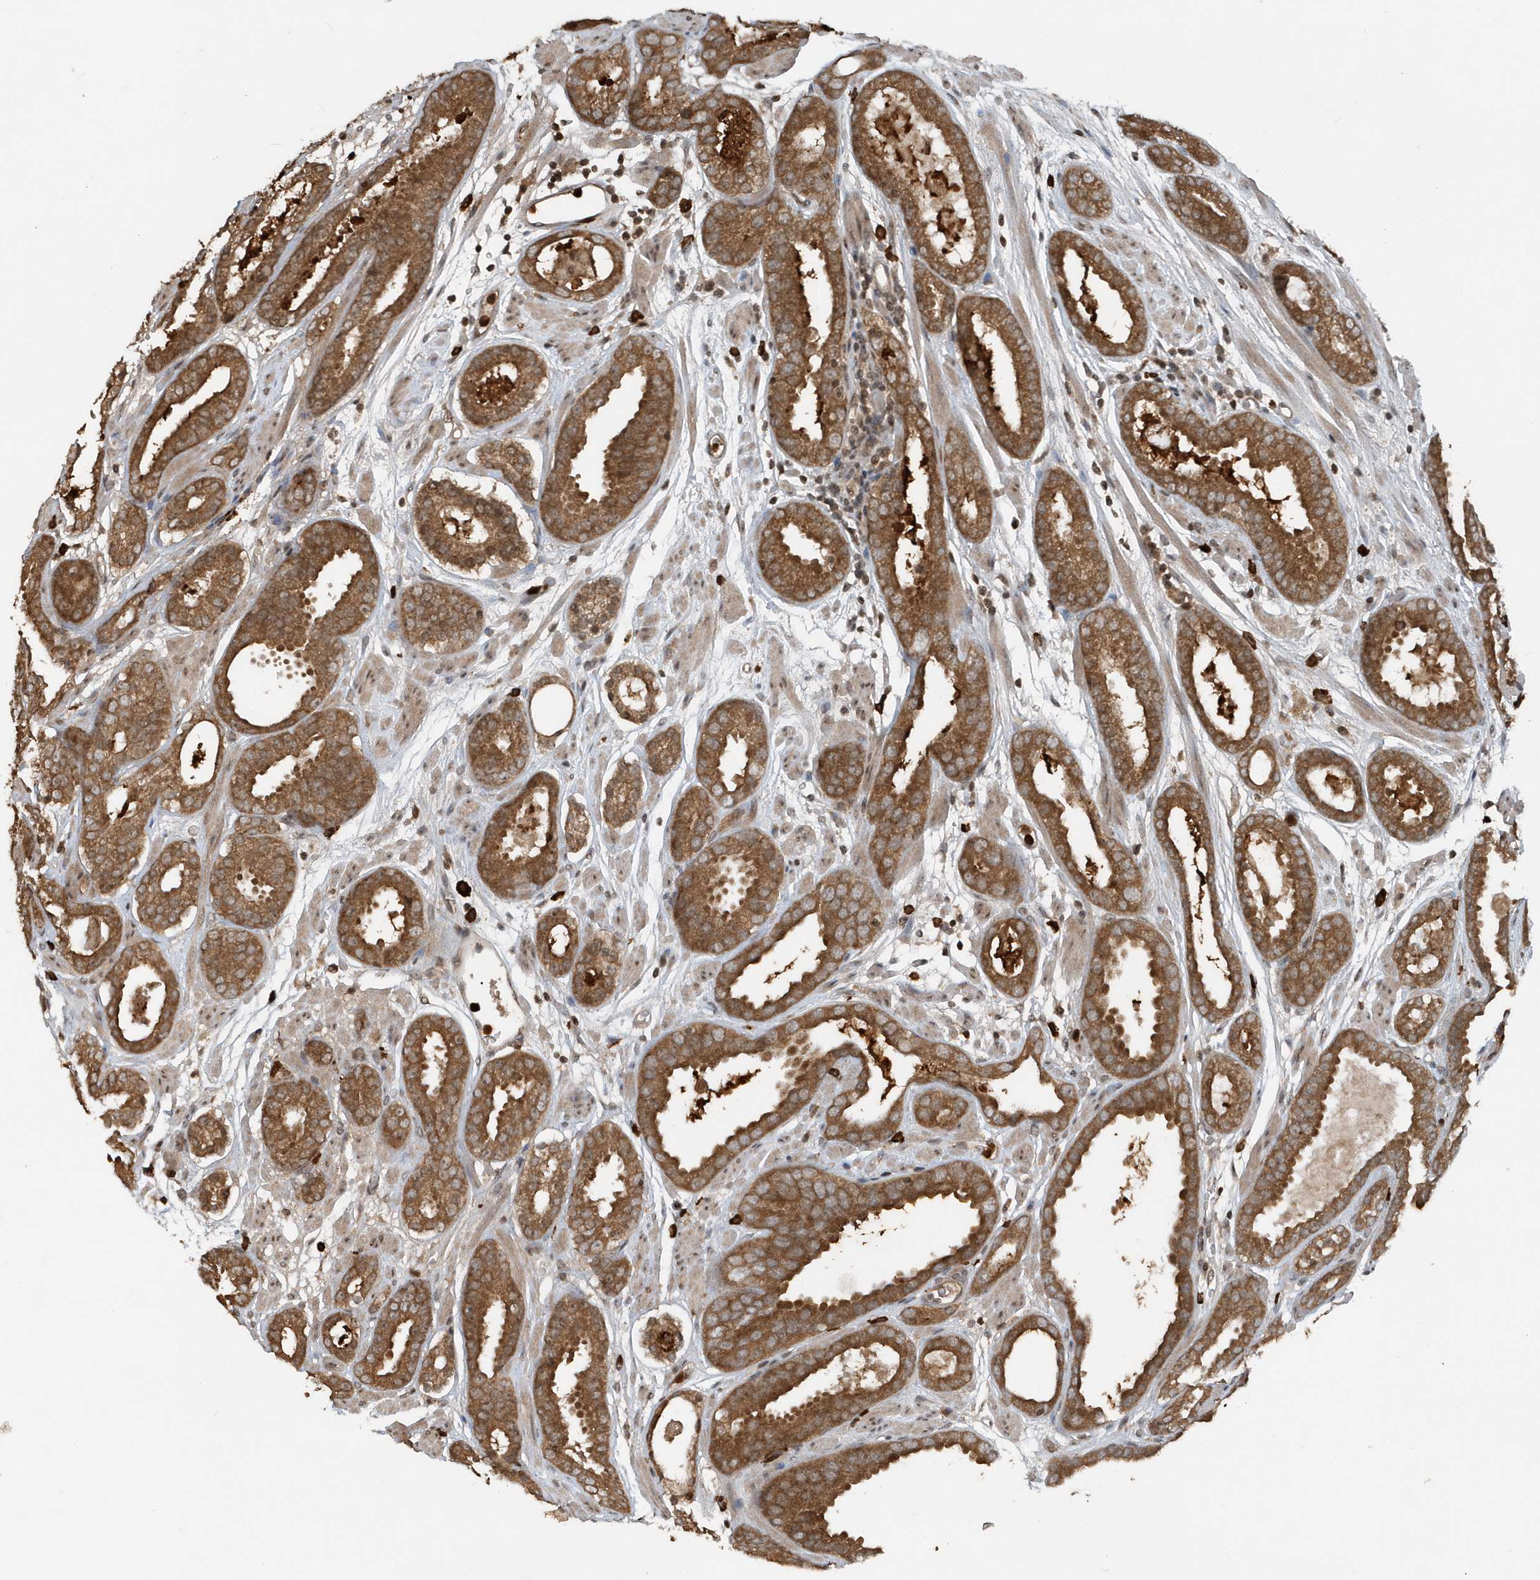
{"staining": {"intensity": "strong", "quantity": ">75%", "location": "cytoplasmic/membranous"}, "tissue": "prostate cancer", "cell_type": "Tumor cells", "image_type": "cancer", "snomed": [{"axis": "morphology", "description": "Adenocarcinoma, Low grade"}, {"axis": "topography", "description": "Prostate"}], "caption": "Strong cytoplasmic/membranous positivity is identified in approximately >75% of tumor cells in prostate low-grade adenocarcinoma.", "gene": "EIF2B1", "patient": {"sex": "male", "age": 69}}